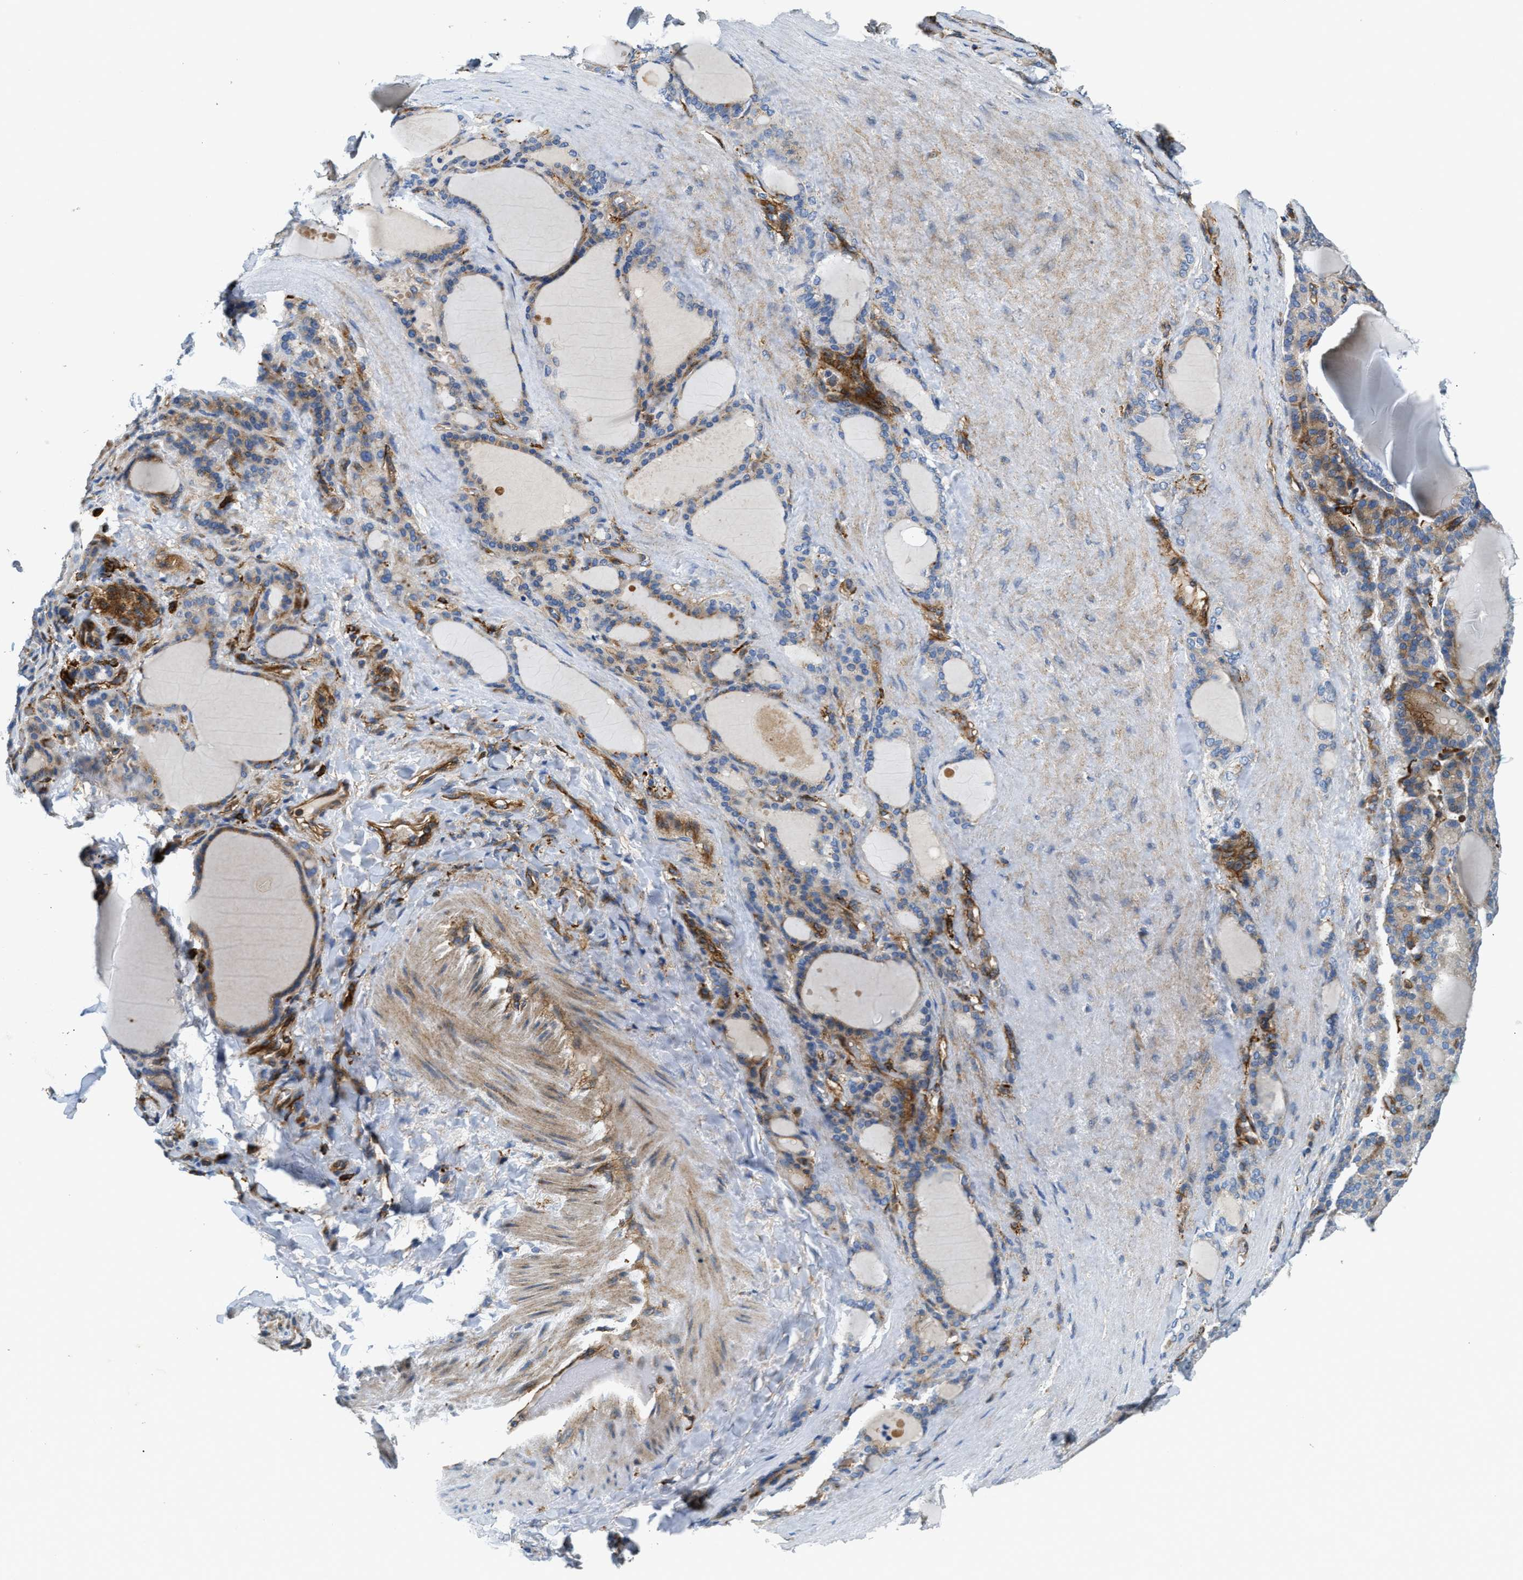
{"staining": {"intensity": "moderate", "quantity": "<25%", "location": "cytoplasmic/membranous"}, "tissue": "thyroid gland", "cell_type": "Glandular cells", "image_type": "normal", "snomed": [{"axis": "morphology", "description": "Normal tissue, NOS"}, {"axis": "topography", "description": "Thyroid gland"}], "caption": "Immunohistochemical staining of normal human thyroid gland reveals low levels of moderate cytoplasmic/membranous expression in about <25% of glandular cells. (DAB IHC with brightfield microscopy, high magnification).", "gene": "NSUN7", "patient": {"sex": "female", "age": 28}}